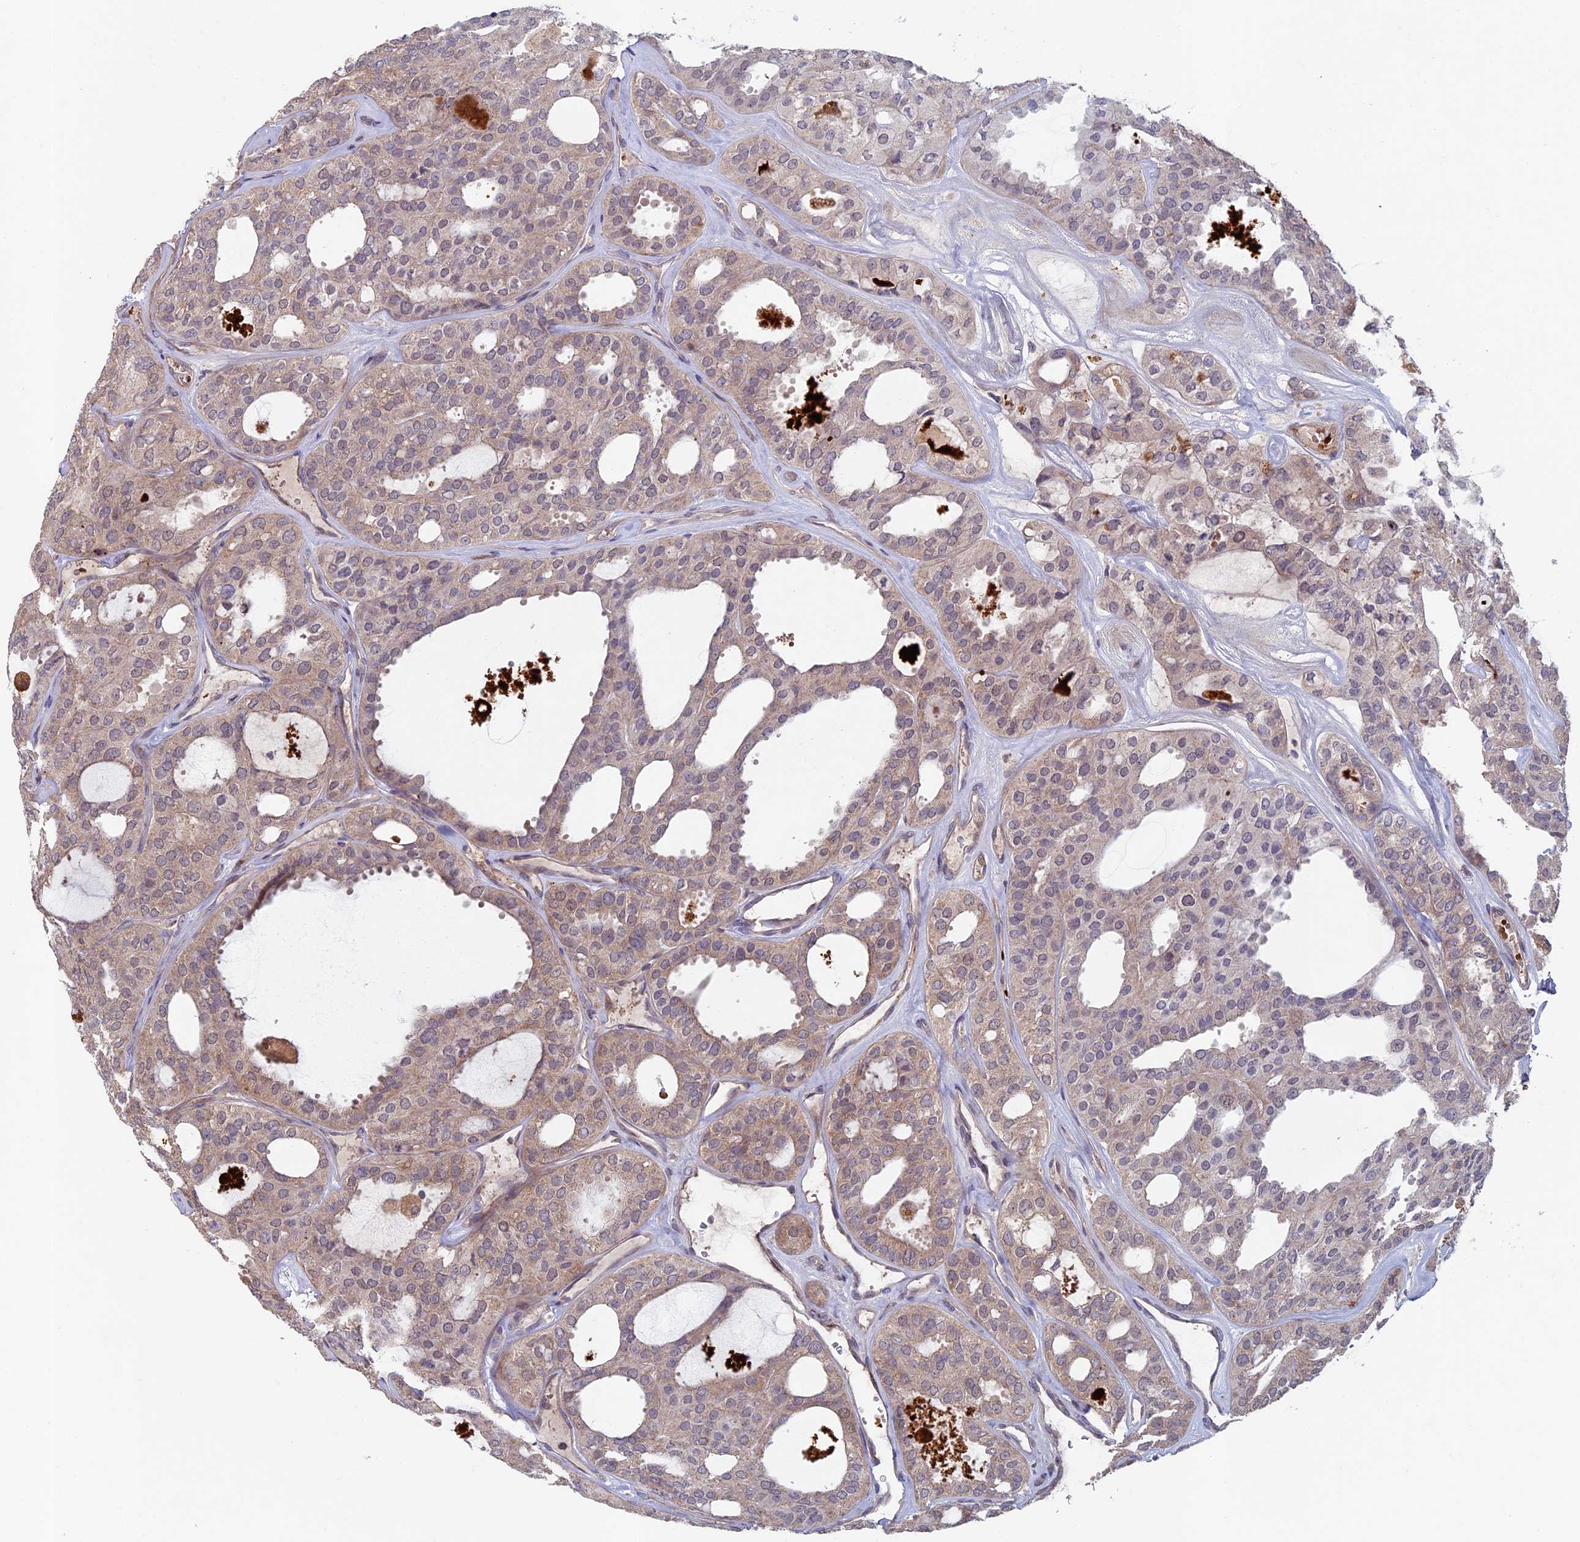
{"staining": {"intensity": "weak", "quantity": "<25%", "location": "cytoplasmic/membranous"}, "tissue": "thyroid cancer", "cell_type": "Tumor cells", "image_type": "cancer", "snomed": [{"axis": "morphology", "description": "Follicular adenoma carcinoma, NOS"}, {"axis": "topography", "description": "Thyroid gland"}], "caption": "Immunohistochemistry photomicrograph of human follicular adenoma carcinoma (thyroid) stained for a protein (brown), which demonstrates no expression in tumor cells.", "gene": "RCCD1", "patient": {"sex": "male", "age": 75}}